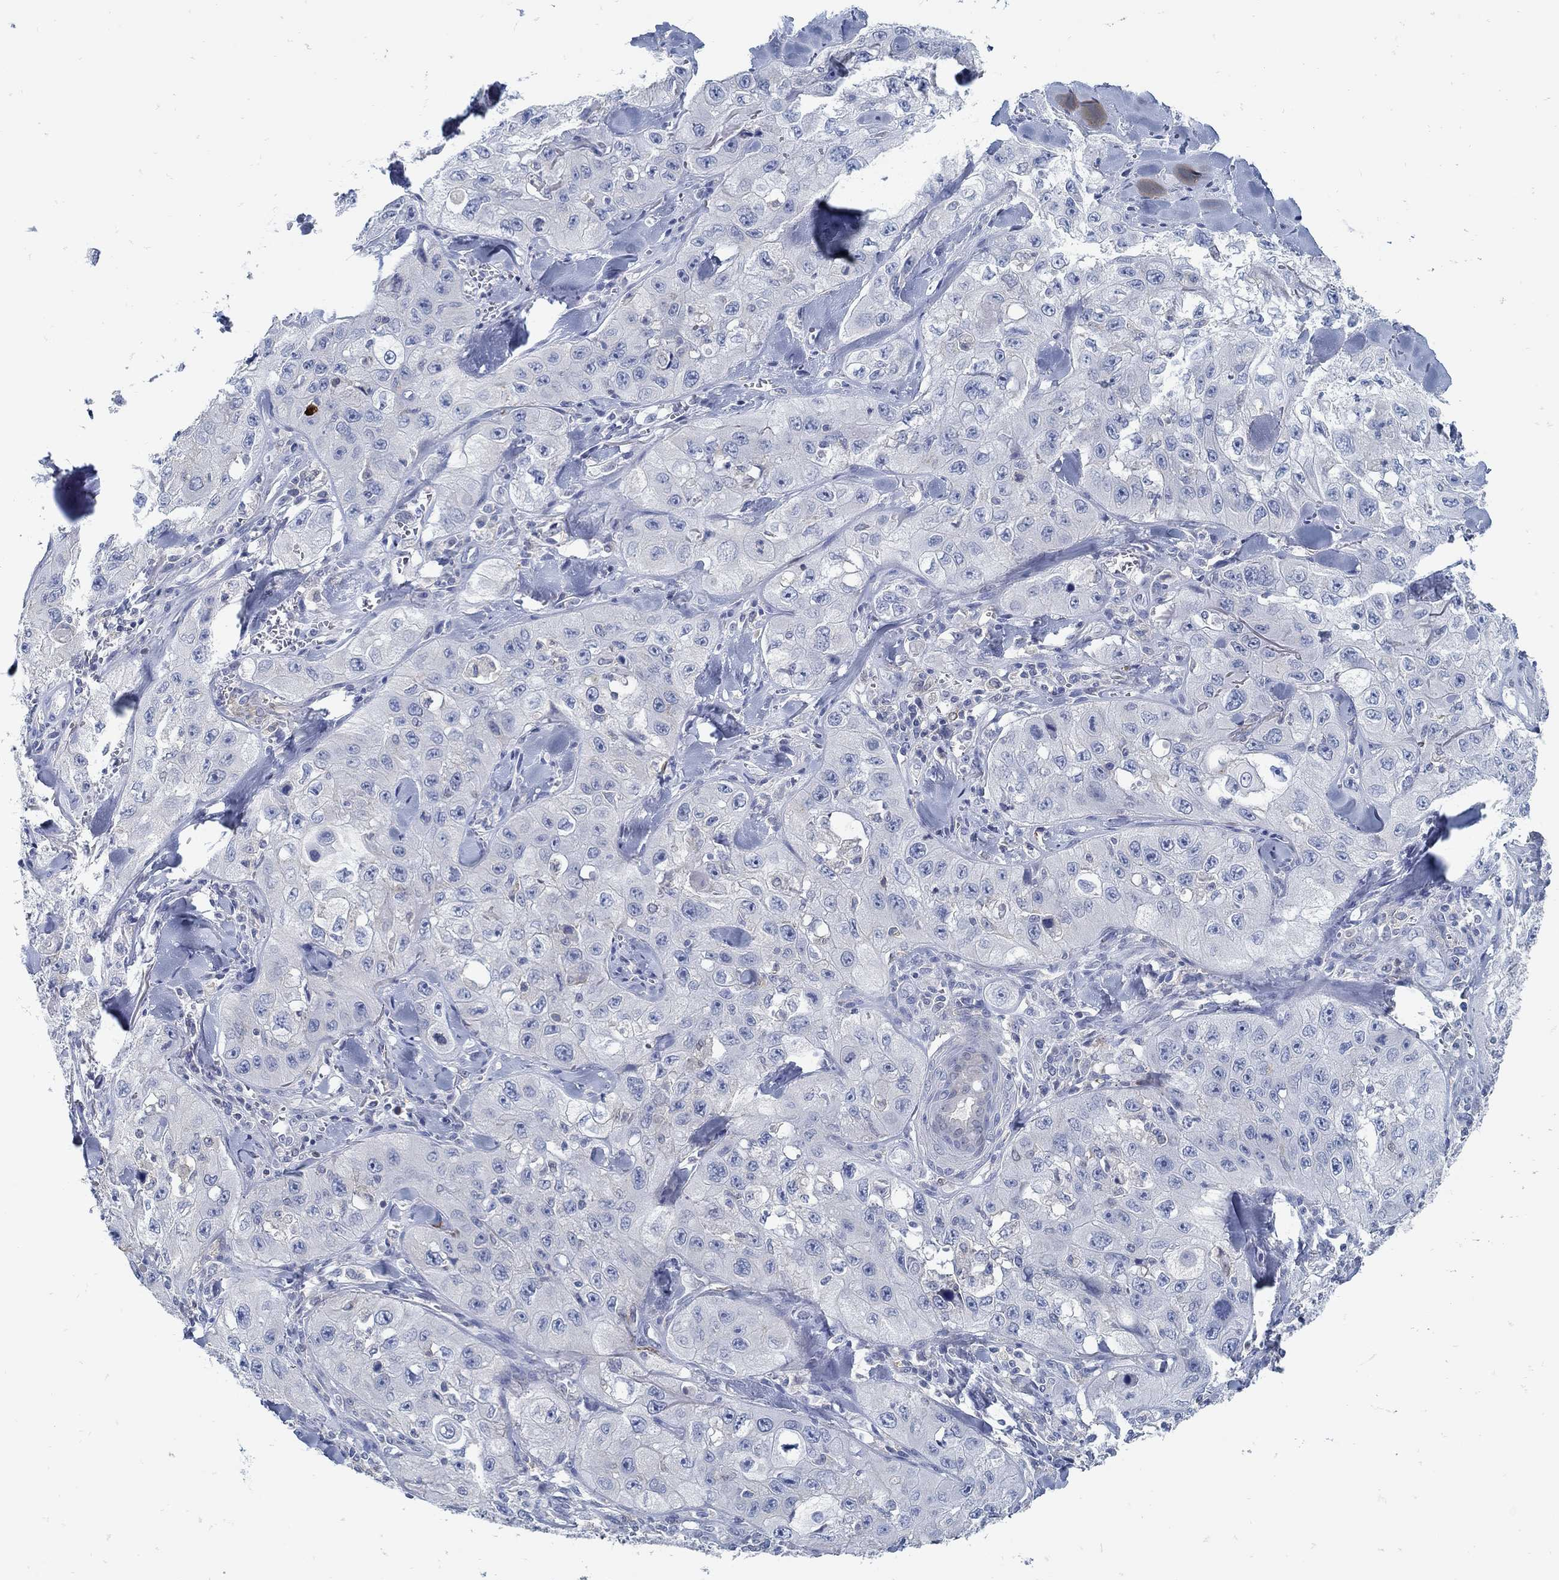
{"staining": {"intensity": "negative", "quantity": "none", "location": "none"}, "tissue": "skin cancer", "cell_type": "Tumor cells", "image_type": "cancer", "snomed": [{"axis": "morphology", "description": "Squamous cell carcinoma, NOS"}, {"axis": "topography", "description": "Skin"}, {"axis": "topography", "description": "Subcutis"}], "caption": "Squamous cell carcinoma (skin) was stained to show a protein in brown. There is no significant staining in tumor cells.", "gene": "ZFAND4", "patient": {"sex": "male", "age": 73}}